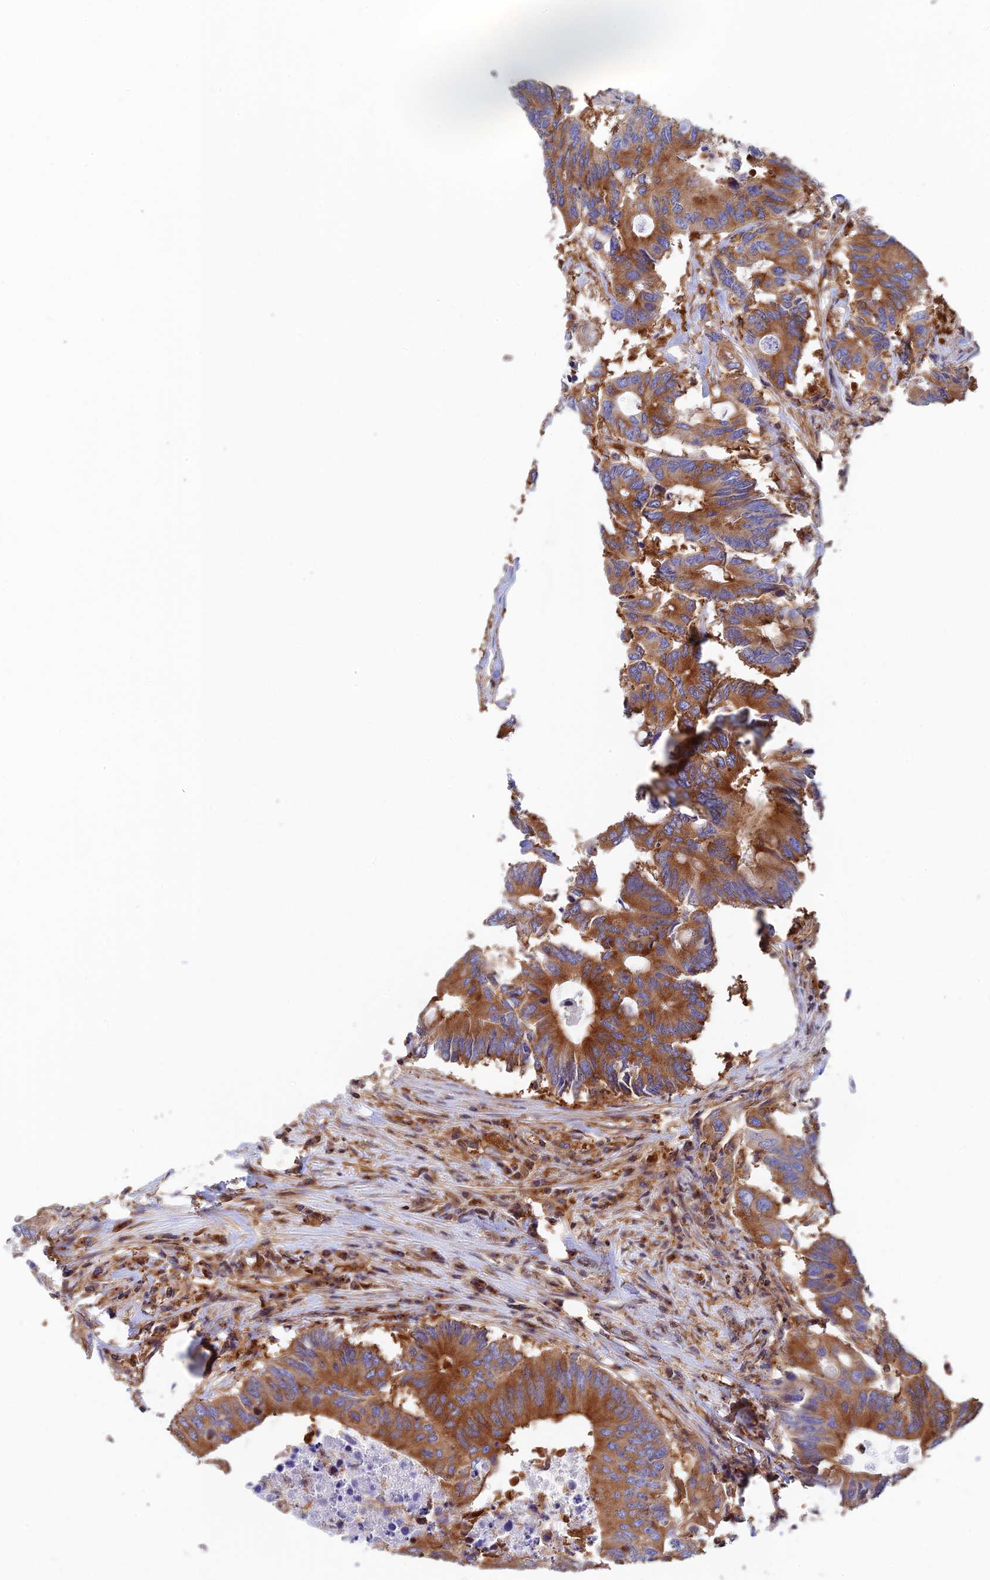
{"staining": {"intensity": "strong", "quantity": ">75%", "location": "cytoplasmic/membranous"}, "tissue": "colorectal cancer", "cell_type": "Tumor cells", "image_type": "cancer", "snomed": [{"axis": "morphology", "description": "Adenocarcinoma, NOS"}, {"axis": "topography", "description": "Colon"}], "caption": "Immunohistochemistry histopathology image of human adenocarcinoma (colorectal) stained for a protein (brown), which demonstrates high levels of strong cytoplasmic/membranous expression in approximately >75% of tumor cells.", "gene": "DCTN2", "patient": {"sex": "male", "age": 71}}